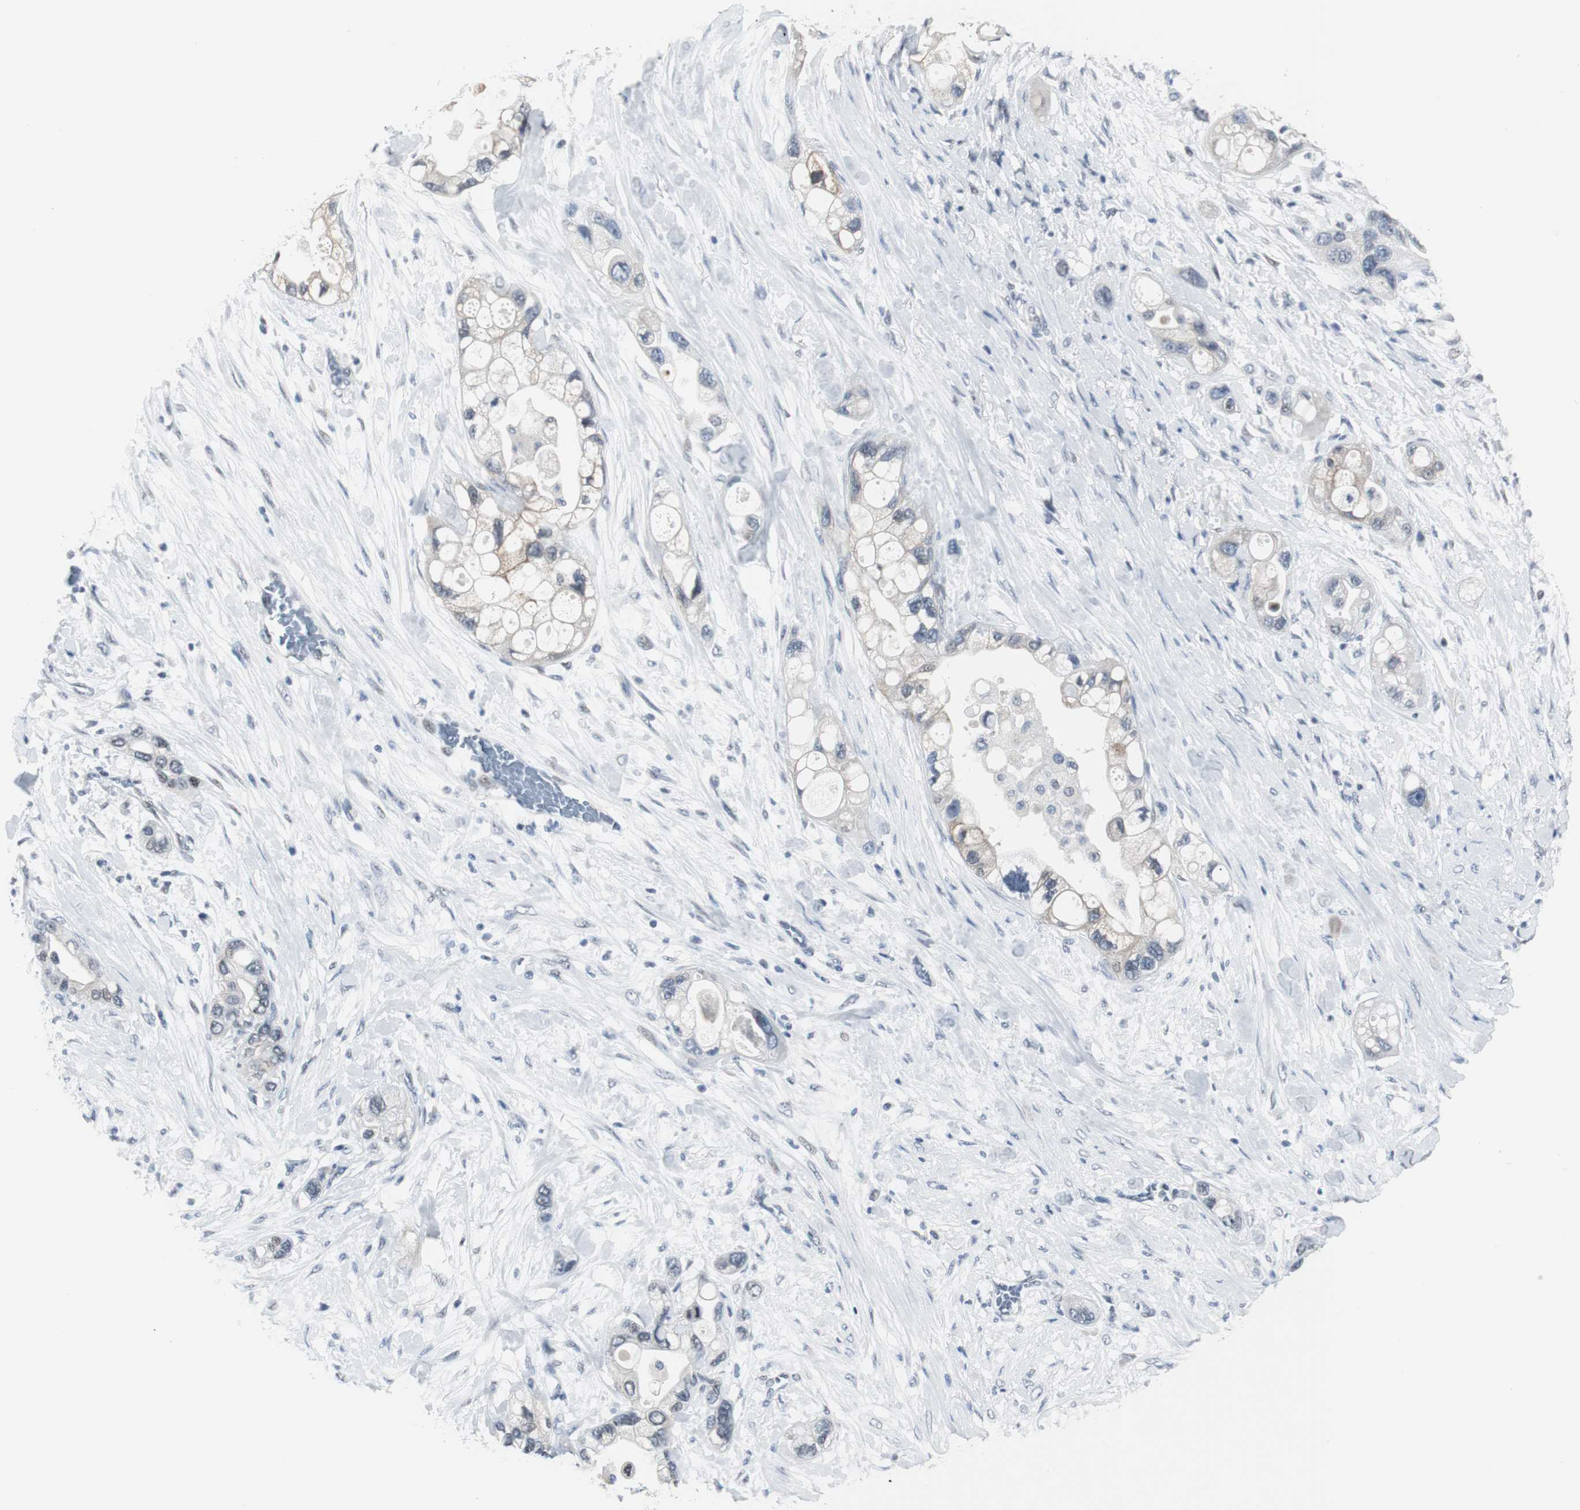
{"staining": {"intensity": "weak", "quantity": "<25%", "location": "cytoplasmic/membranous,nuclear"}, "tissue": "pancreatic cancer", "cell_type": "Tumor cells", "image_type": "cancer", "snomed": [{"axis": "morphology", "description": "Adenocarcinoma, NOS"}, {"axis": "topography", "description": "Pancreas"}], "caption": "Immunohistochemical staining of adenocarcinoma (pancreatic) displays no significant staining in tumor cells.", "gene": "MTA1", "patient": {"sex": "female", "age": 77}}